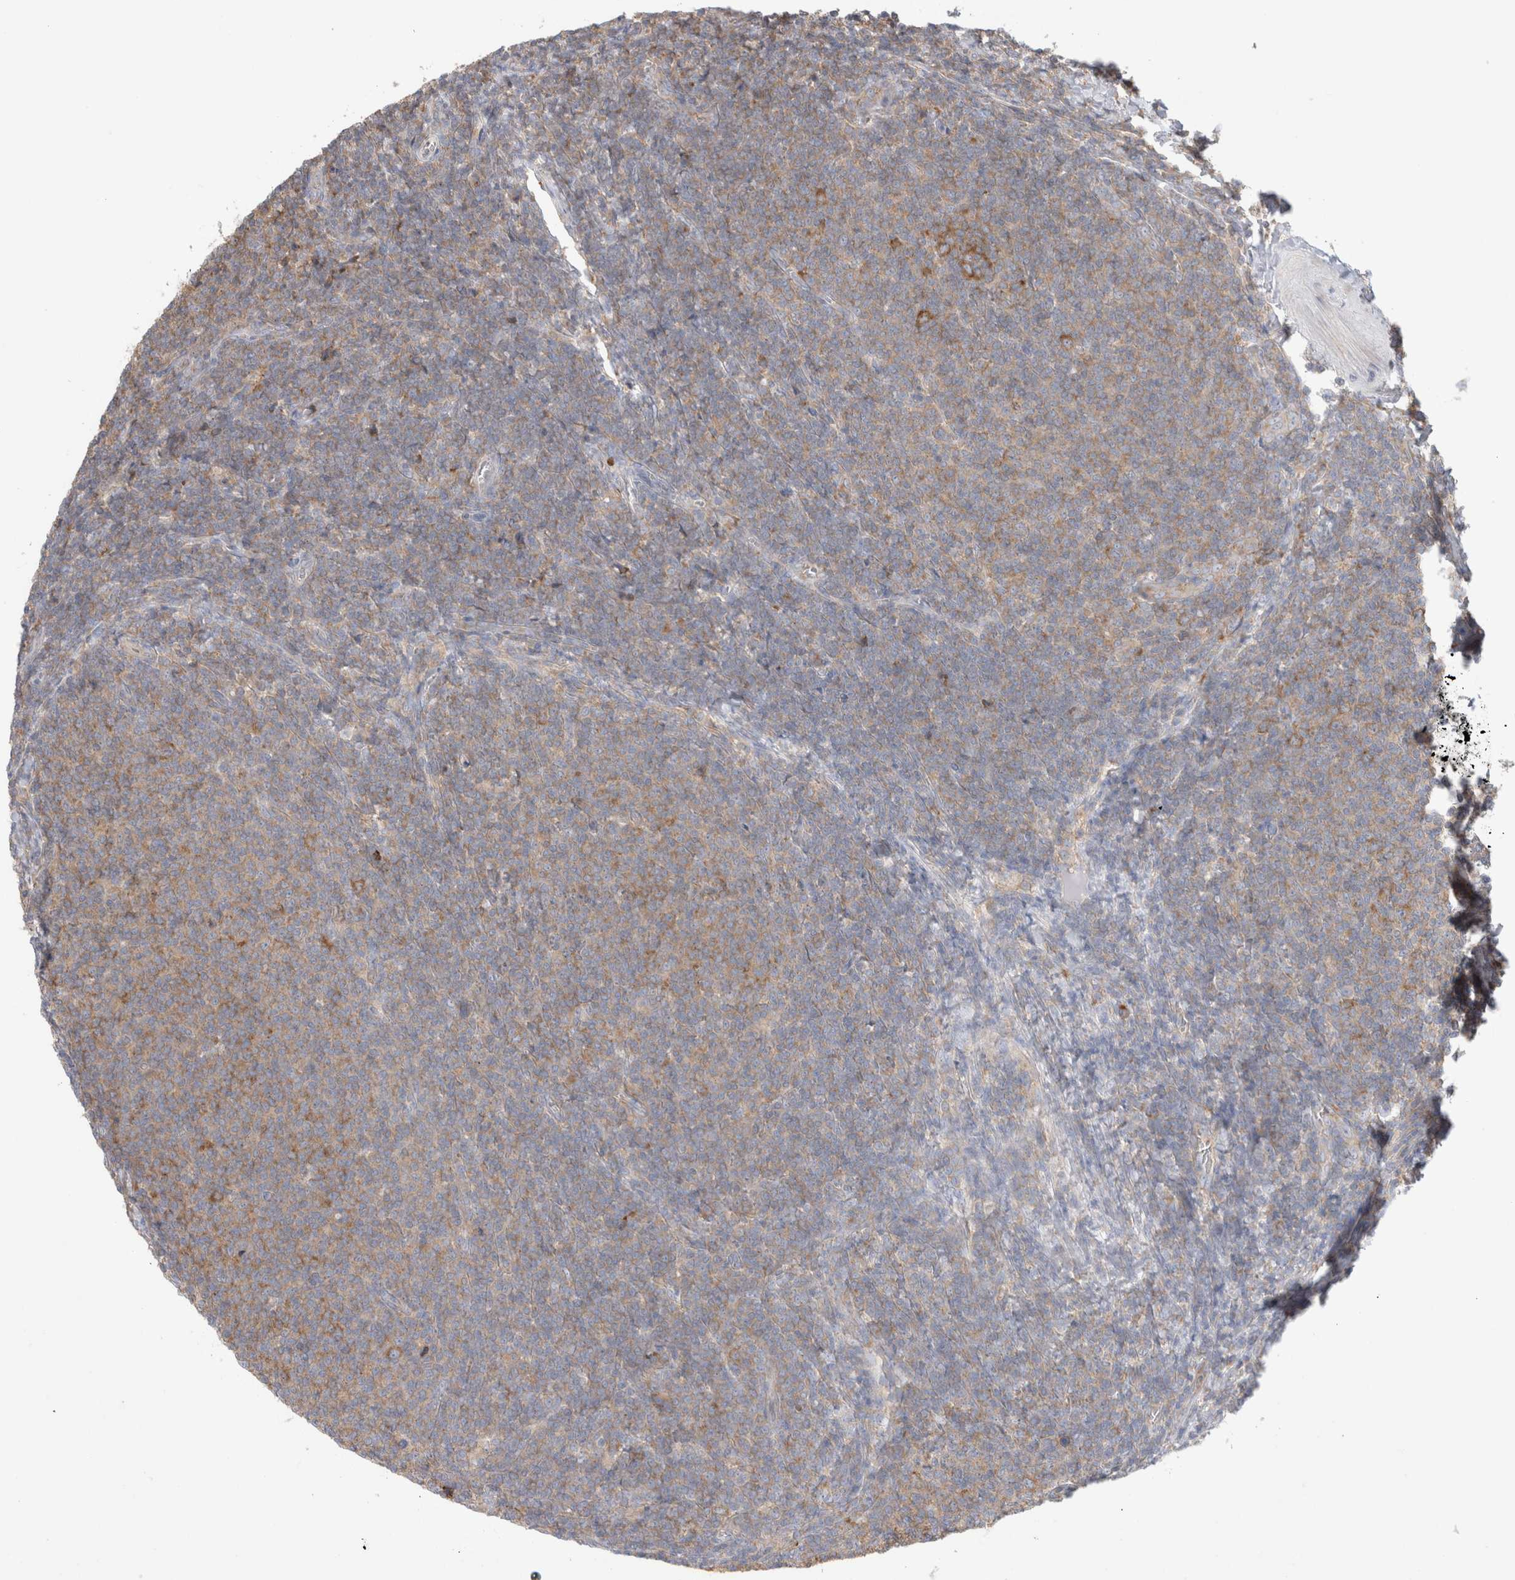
{"staining": {"intensity": "moderate", "quantity": "25%-75%", "location": "cytoplasmic/membranous"}, "tissue": "lymphoma", "cell_type": "Tumor cells", "image_type": "cancer", "snomed": [{"axis": "morphology", "description": "Malignant lymphoma, non-Hodgkin's type, Low grade"}, {"axis": "topography", "description": "Lymph node"}], "caption": "High-power microscopy captured an immunohistochemistry (IHC) histopathology image of lymphoma, revealing moderate cytoplasmic/membranous positivity in about 25%-75% of tumor cells.", "gene": "ZNF23", "patient": {"sex": "male", "age": 66}}